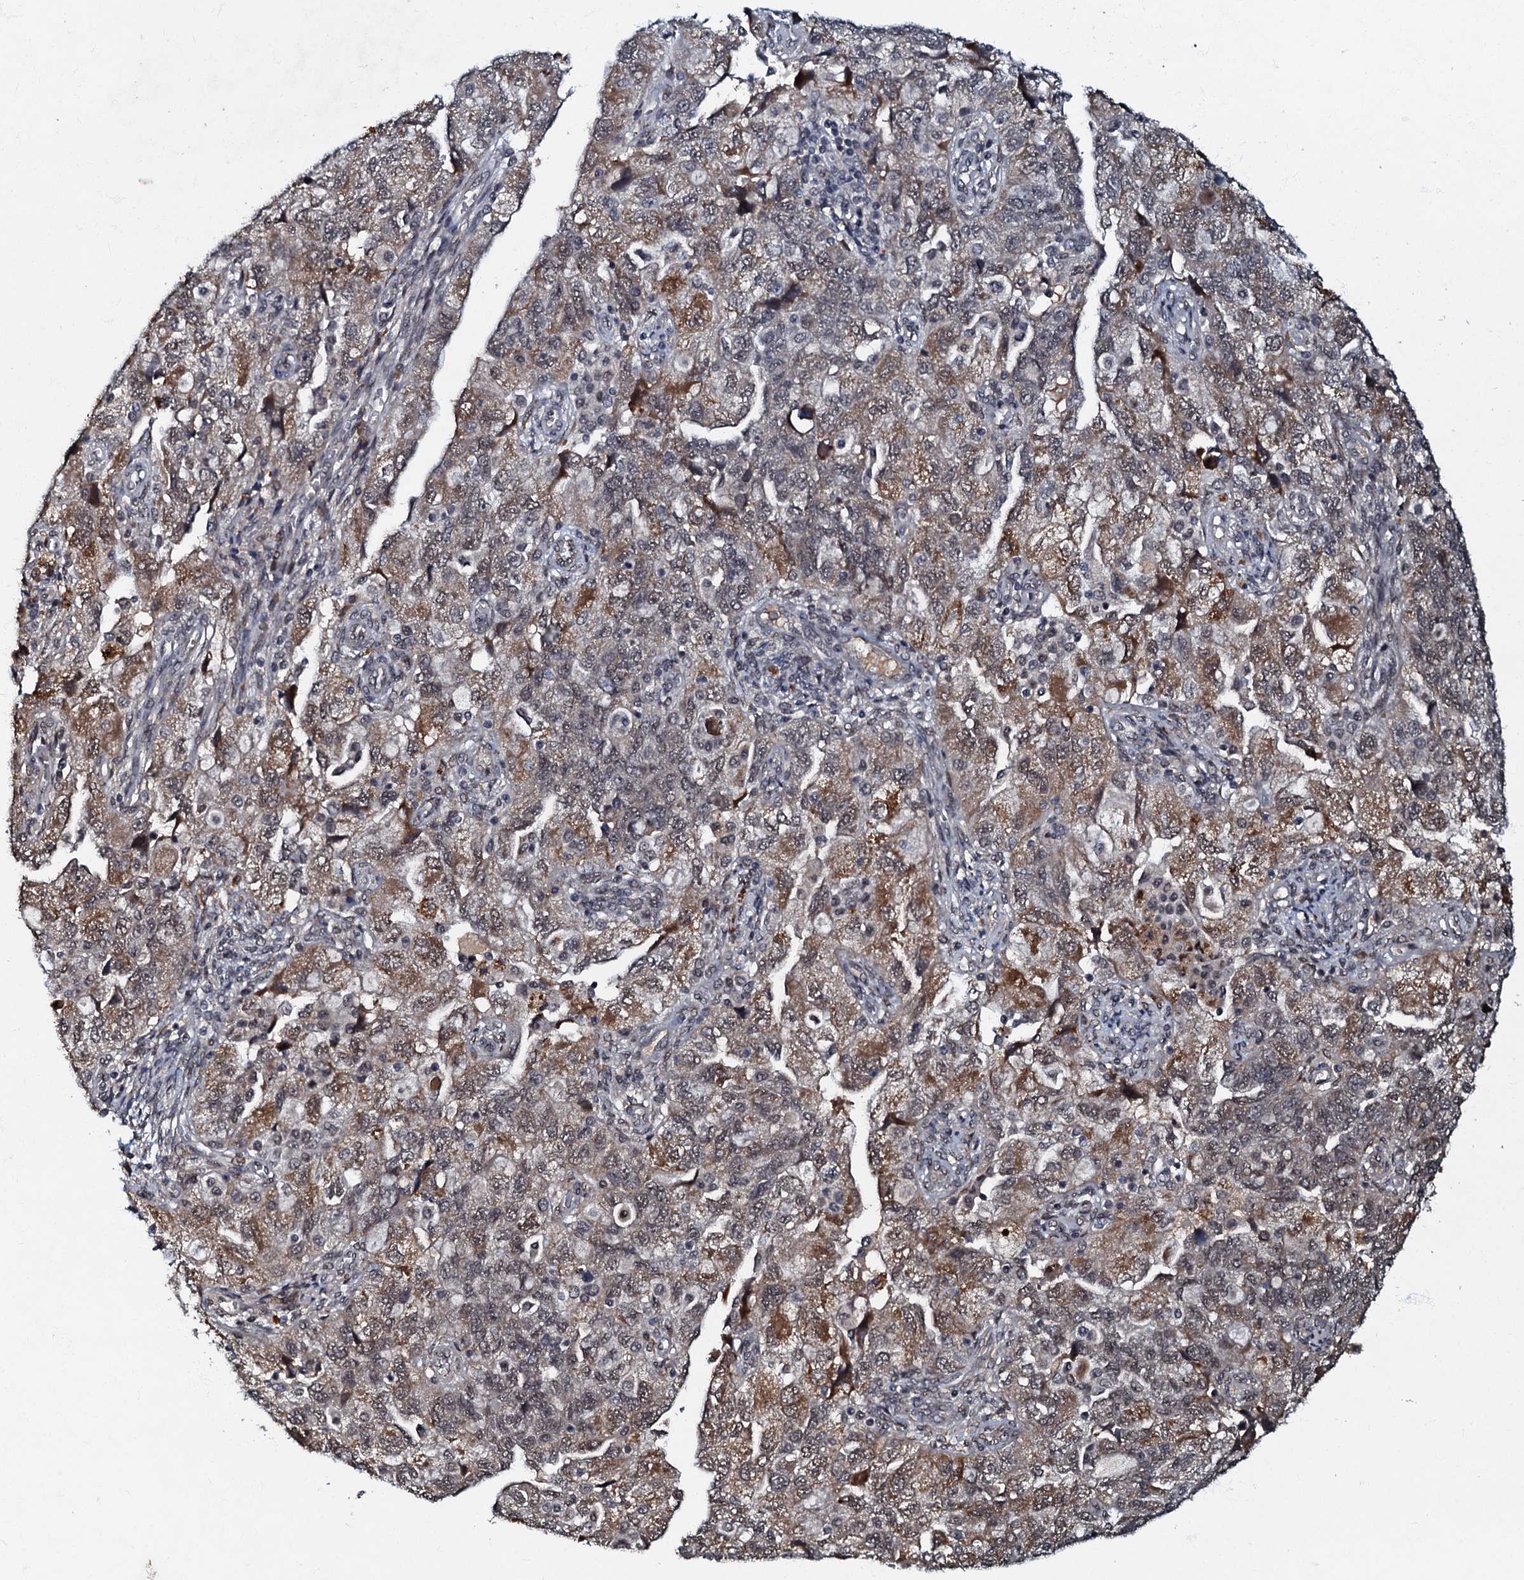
{"staining": {"intensity": "moderate", "quantity": "25%-75%", "location": "cytoplasmic/membranous,nuclear"}, "tissue": "ovarian cancer", "cell_type": "Tumor cells", "image_type": "cancer", "snomed": [{"axis": "morphology", "description": "Carcinoma, NOS"}, {"axis": "morphology", "description": "Cystadenocarcinoma, serous, NOS"}, {"axis": "topography", "description": "Ovary"}], "caption": "Tumor cells demonstrate moderate cytoplasmic/membranous and nuclear expression in approximately 25%-75% of cells in ovarian carcinoma.", "gene": "C18orf32", "patient": {"sex": "female", "age": 69}}